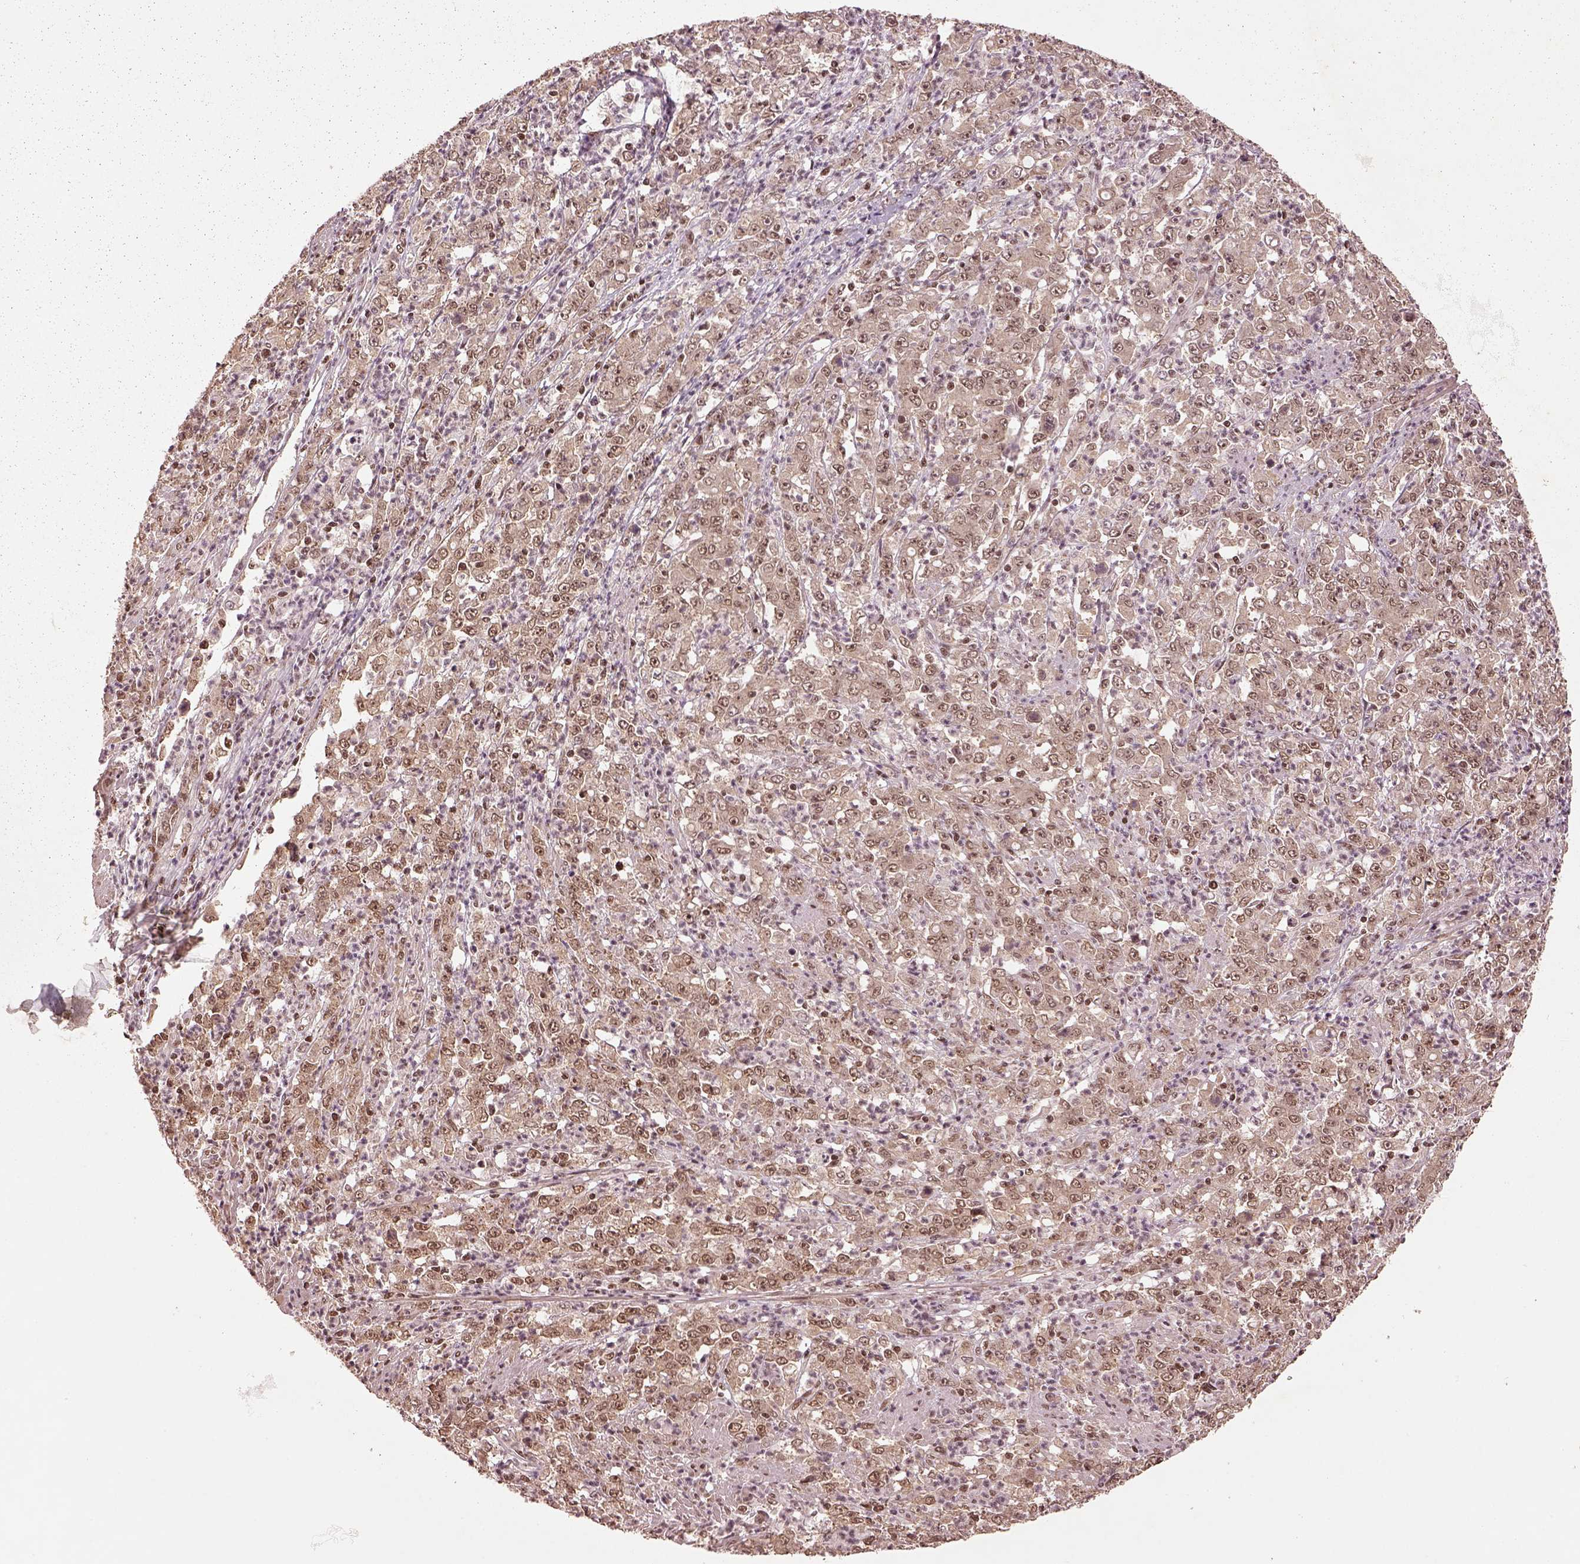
{"staining": {"intensity": "weak", "quantity": ">75%", "location": "nuclear"}, "tissue": "stomach cancer", "cell_type": "Tumor cells", "image_type": "cancer", "snomed": [{"axis": "morphology", "description": "Adenocarcinoma, NOS"}, {"axis": "topography", "description": "Stomach, lower"}], "caption": "Immunohistochemistry image of stomach adenocarcinoma stained for a protein (brown), which shows low levels of weak nuclear positivity in about >75% of tumor cells.", "gene": "BRD9", "patient": {"sex": "female", "age": 71}}